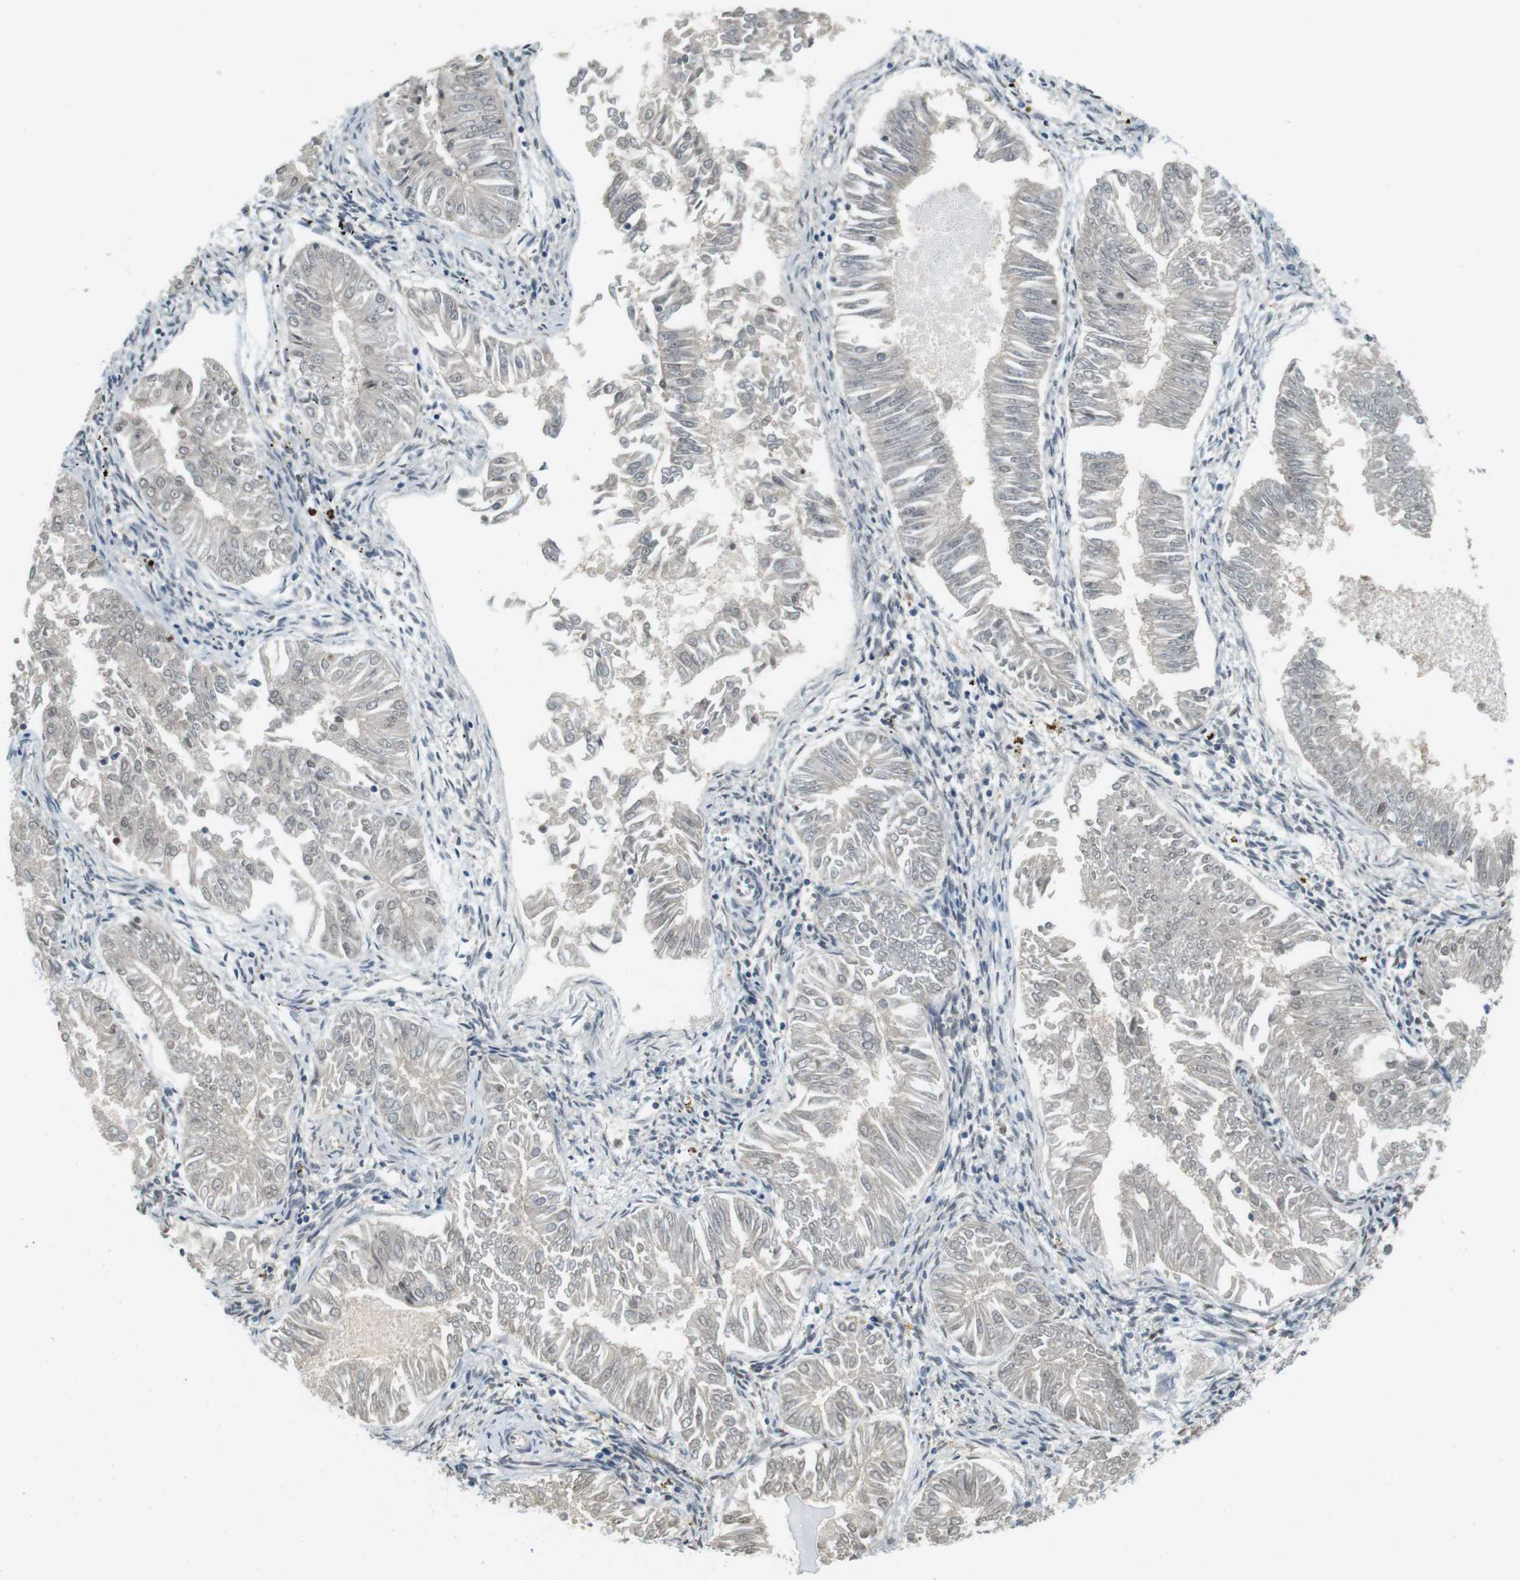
{"staining": {"intensity": "negative", "quantity": "none", "location": "none"}, "tissue": "endometrial cancer", "cell_type": "Tumor cells", "image_type": "cancer", "snomed": [{"axis": "morphology", "description": "Adenocarcinoma, NOS"}, {"axis": "topography", "description": "Endometrium"}], "caption": "Endometrial adenocarcinoma stained for a protein using immunohistochemistry (IHC) demonstrates no staining tumor cells.", "gene": "CDK14", "patient": {"sex": "female", "age": 53}}